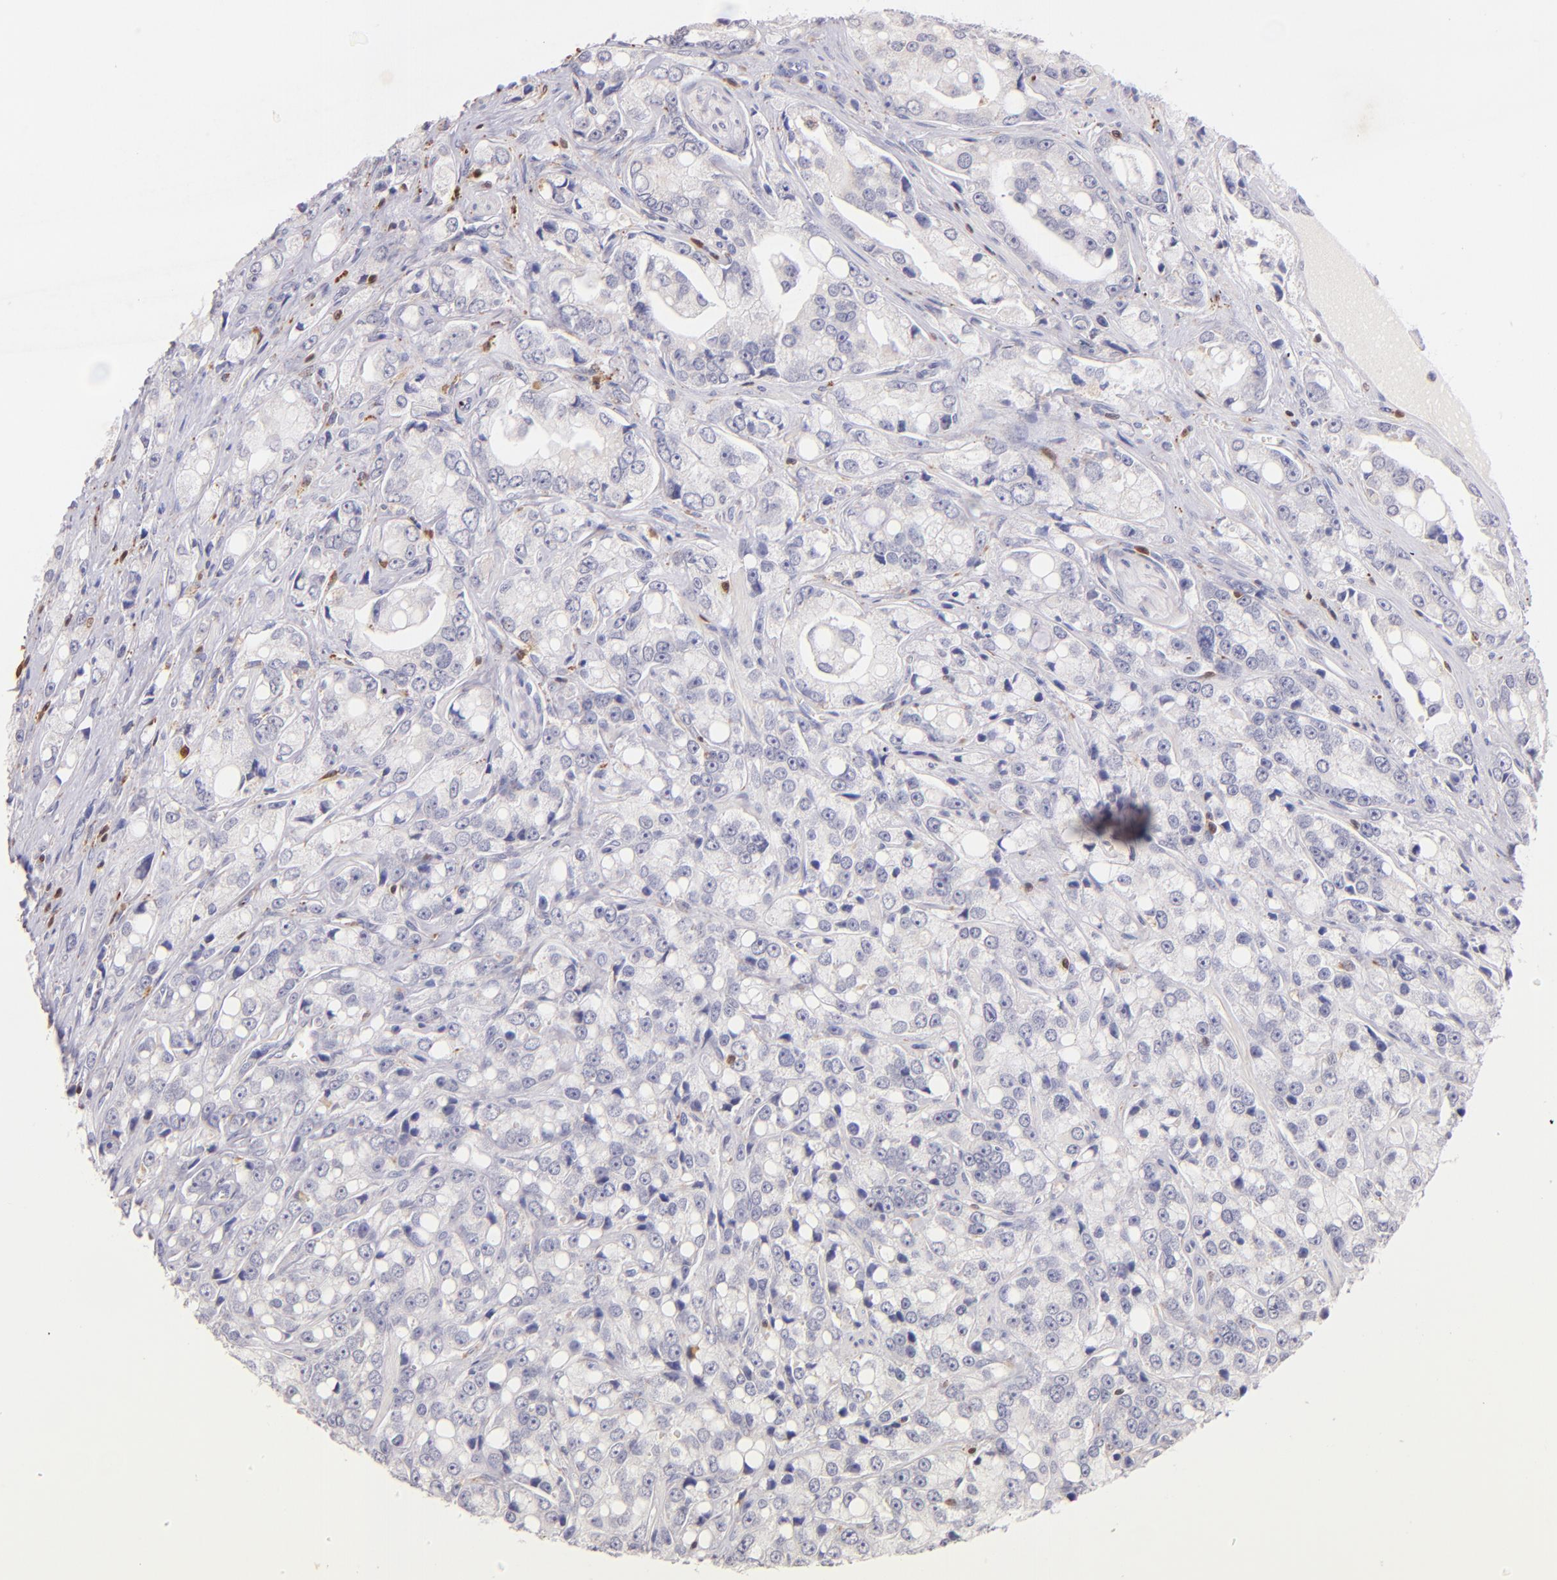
{"staining": {"intensity": "negative", "quantity": "none", "location": "none"}, "tissue": "prostate cancer", "cell_type": "Tumor cells", "image_type": "cancer", "snomed": [{"axis": "morphology", "description": "Adenocarcinoma, High grade"}, {"axis": "topography", "description": "Prostate"}], "caption": "Immunohistochemistry (IHC) histopathology image of human prostate cancer (adenocarcinoma (high-grade)) stained for a protein (brown), which displays no staining in tumor cells. Brightfield microscopy of immunohistochemistry stained with DAB (3,3'-diaminobenzidine) (brown) and hematoxylin (blue), captured at high magnification.", "gene": "ZAP70", "patient": {"sex": "male", "age": 67}}